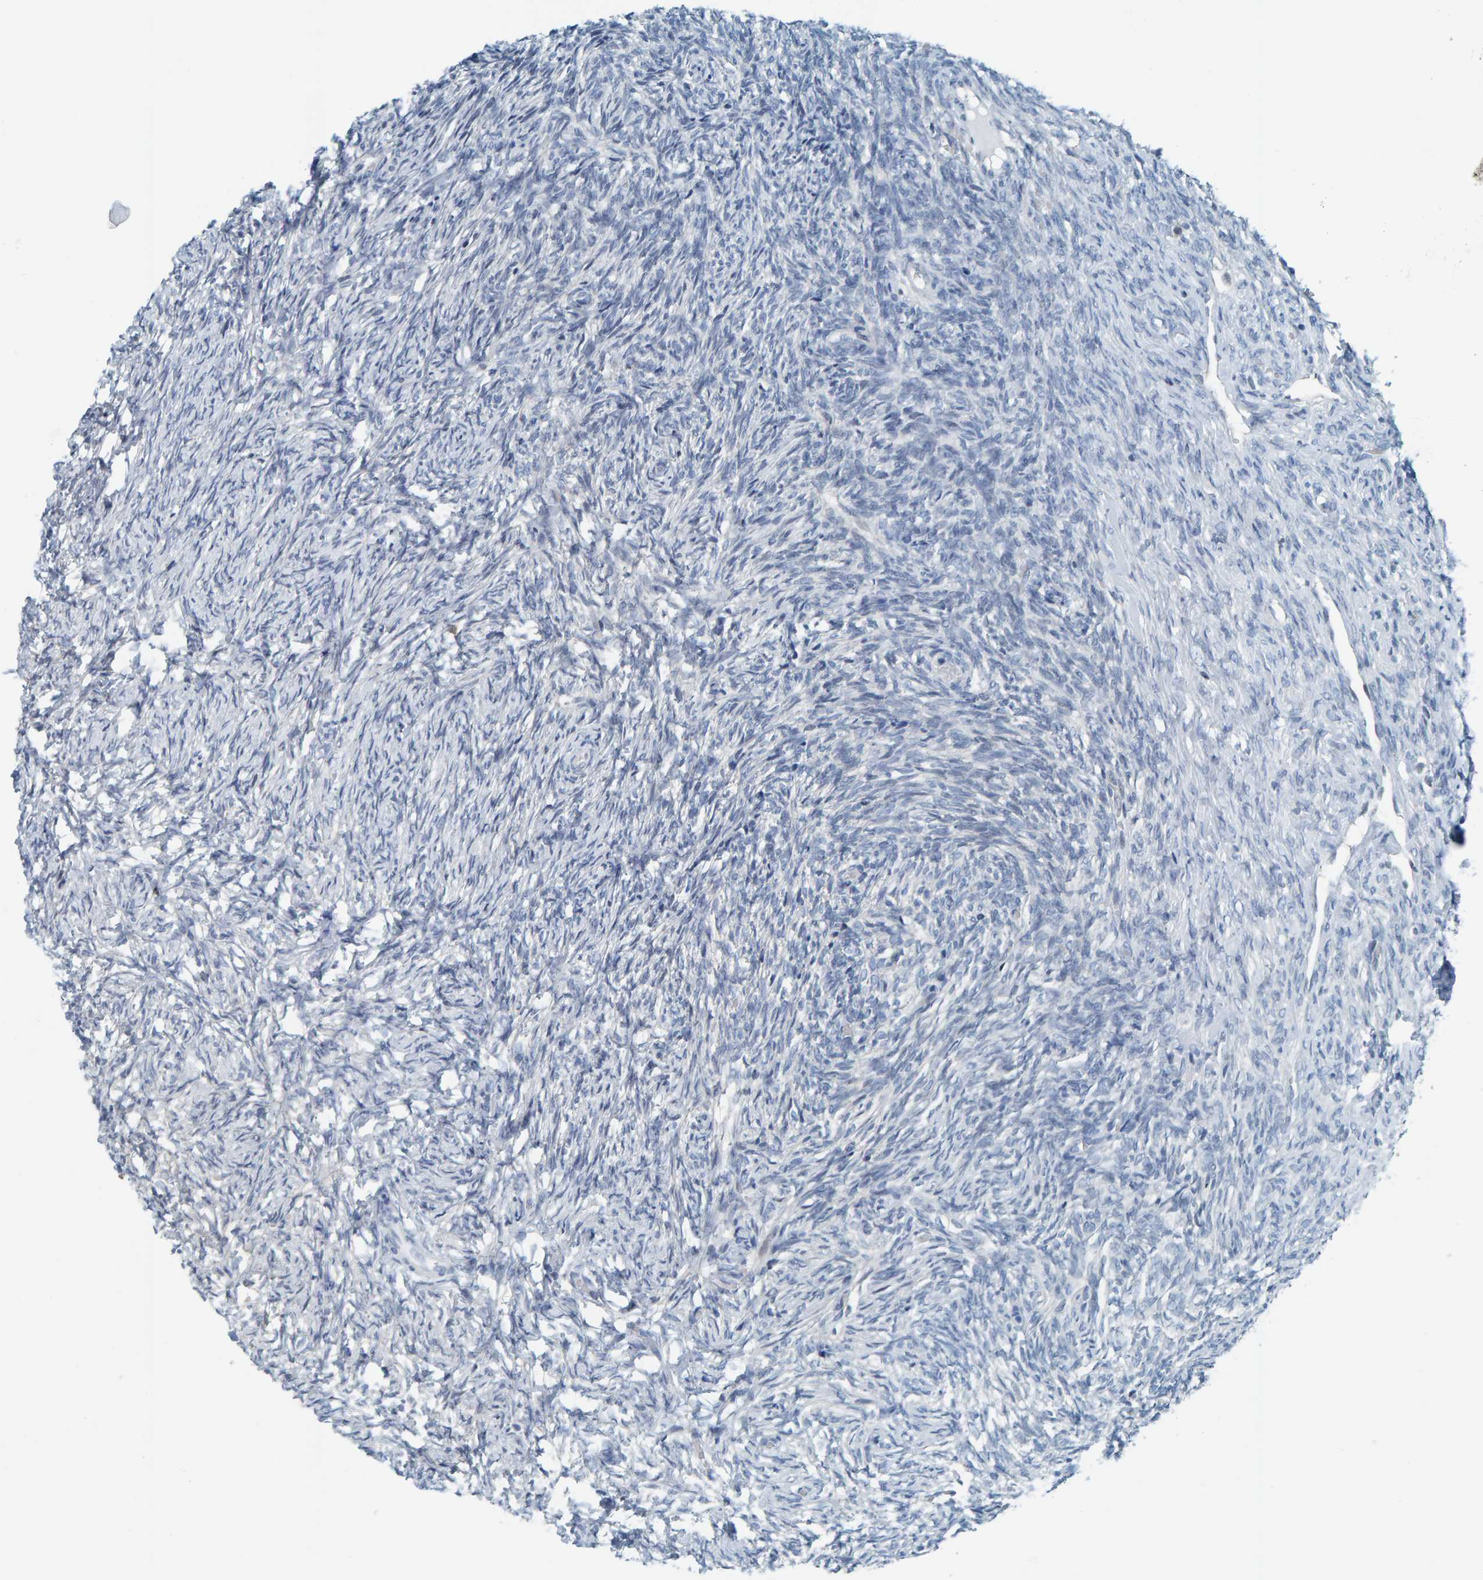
{"staining": {"intensity": "negative", "quantity": "none", "location": "none"}, "tissue": "ovary", "cell_type": "Follicle cells", "image_type": "normal", "snomed": [{"axis": "morphology", "description": "Normal tissue, NOS"}, {"axis": "topography", "description": "Ovary"}], "caption": "High magnification brightfield microscopy of normal ovary stained with DAB (brown) and counterstained with hematoxylin (blue): follicle cells show no significant expression.", "gene": "CNP", "patient": {"sex": "female", "age": 41}}